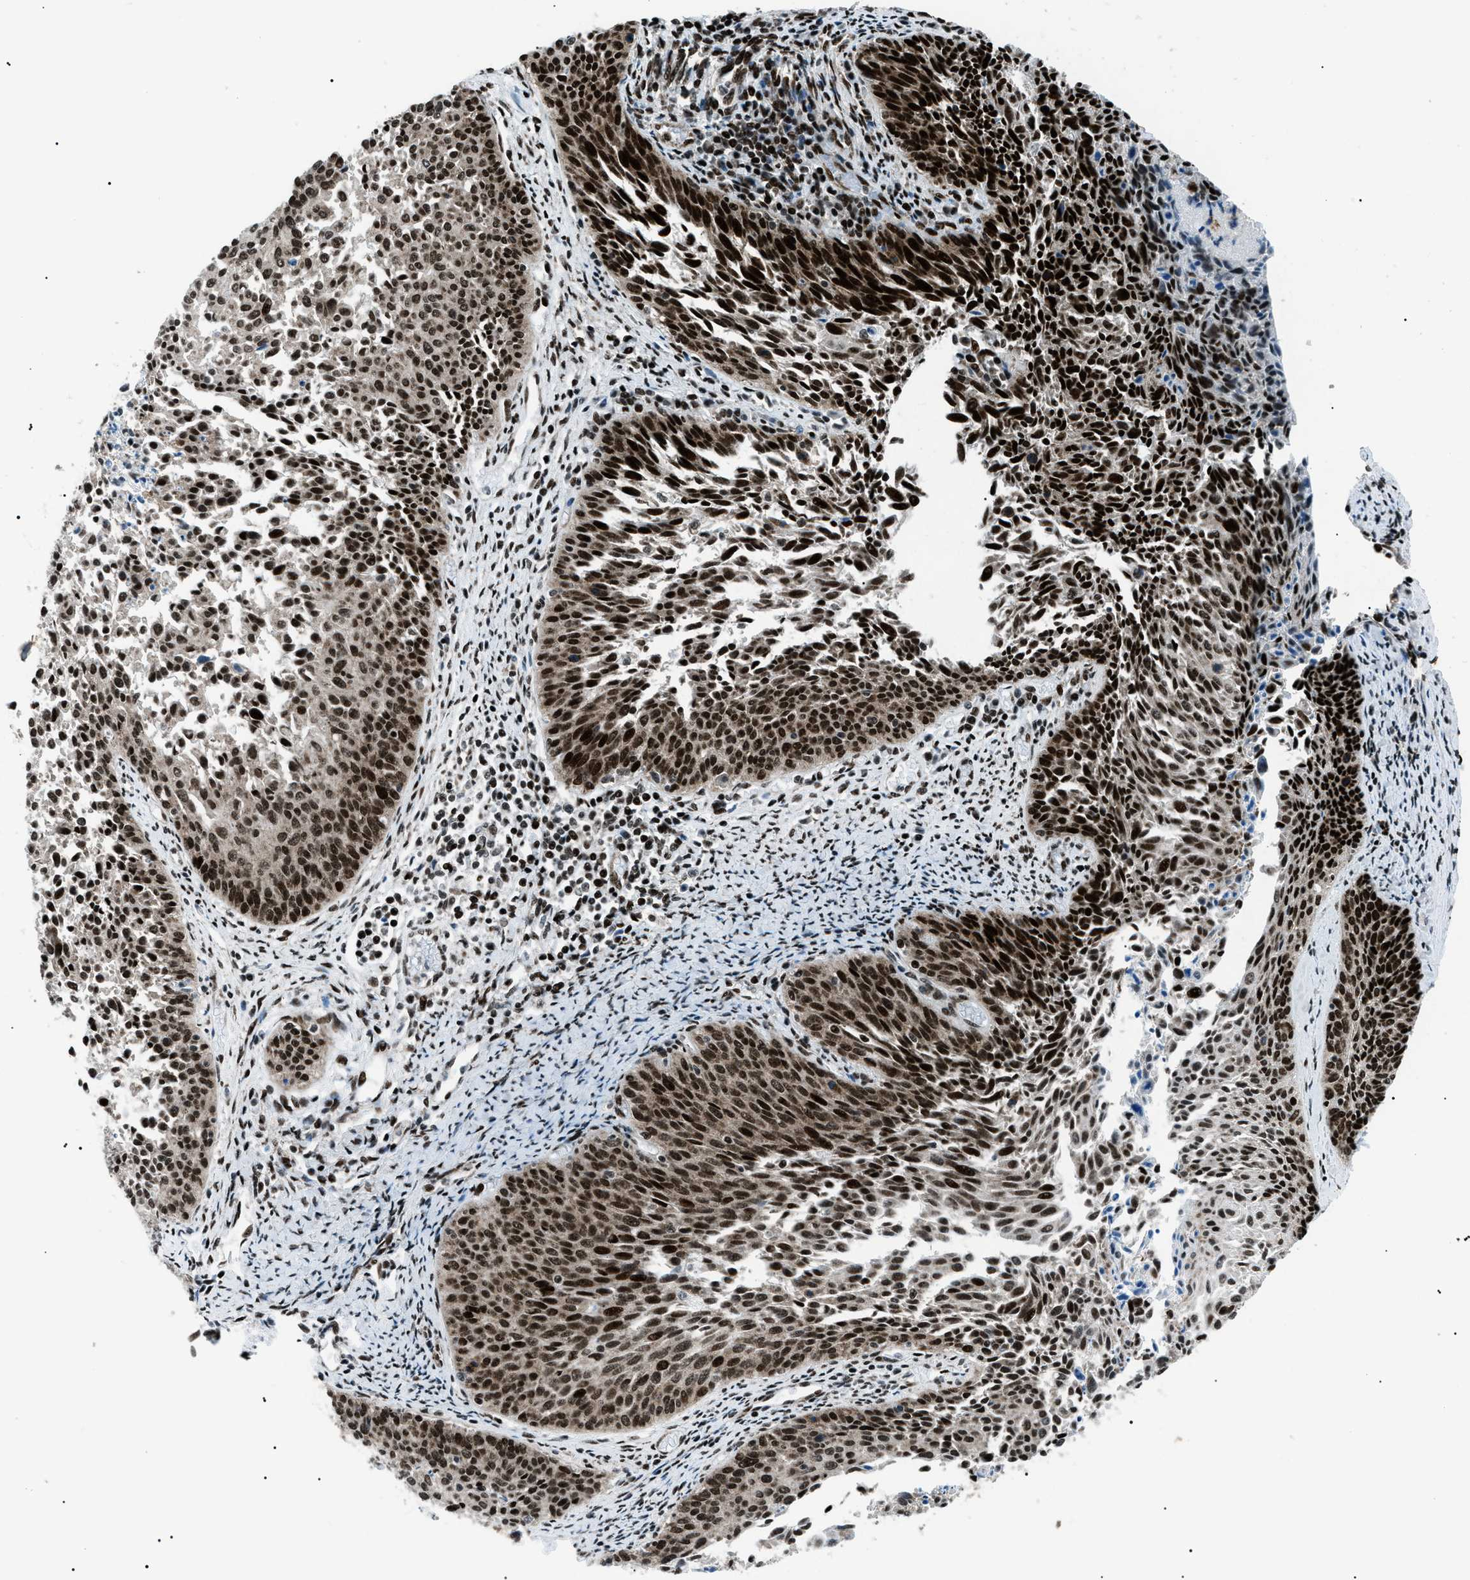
{"staining": {"intensity": "strong", "quantity": ">75%", "location": "nuclear"}, "tissue": "cervical cancer", "cell_type": "Tumor cells", "image_type": "cancer", "snomed": [{"axis": "morphology", "description": "Squamous cell carcinoma, NOS"}, {"axis": "topography", "description": "Cervix"}], "caption": "Human cervical cancer stained for a protein (brown) exhibits strong nuclear positive expression in approximately >75% of tumor cells.", "gene": "HNRNPK", "patient": {"sex": "female", "age": 55}}